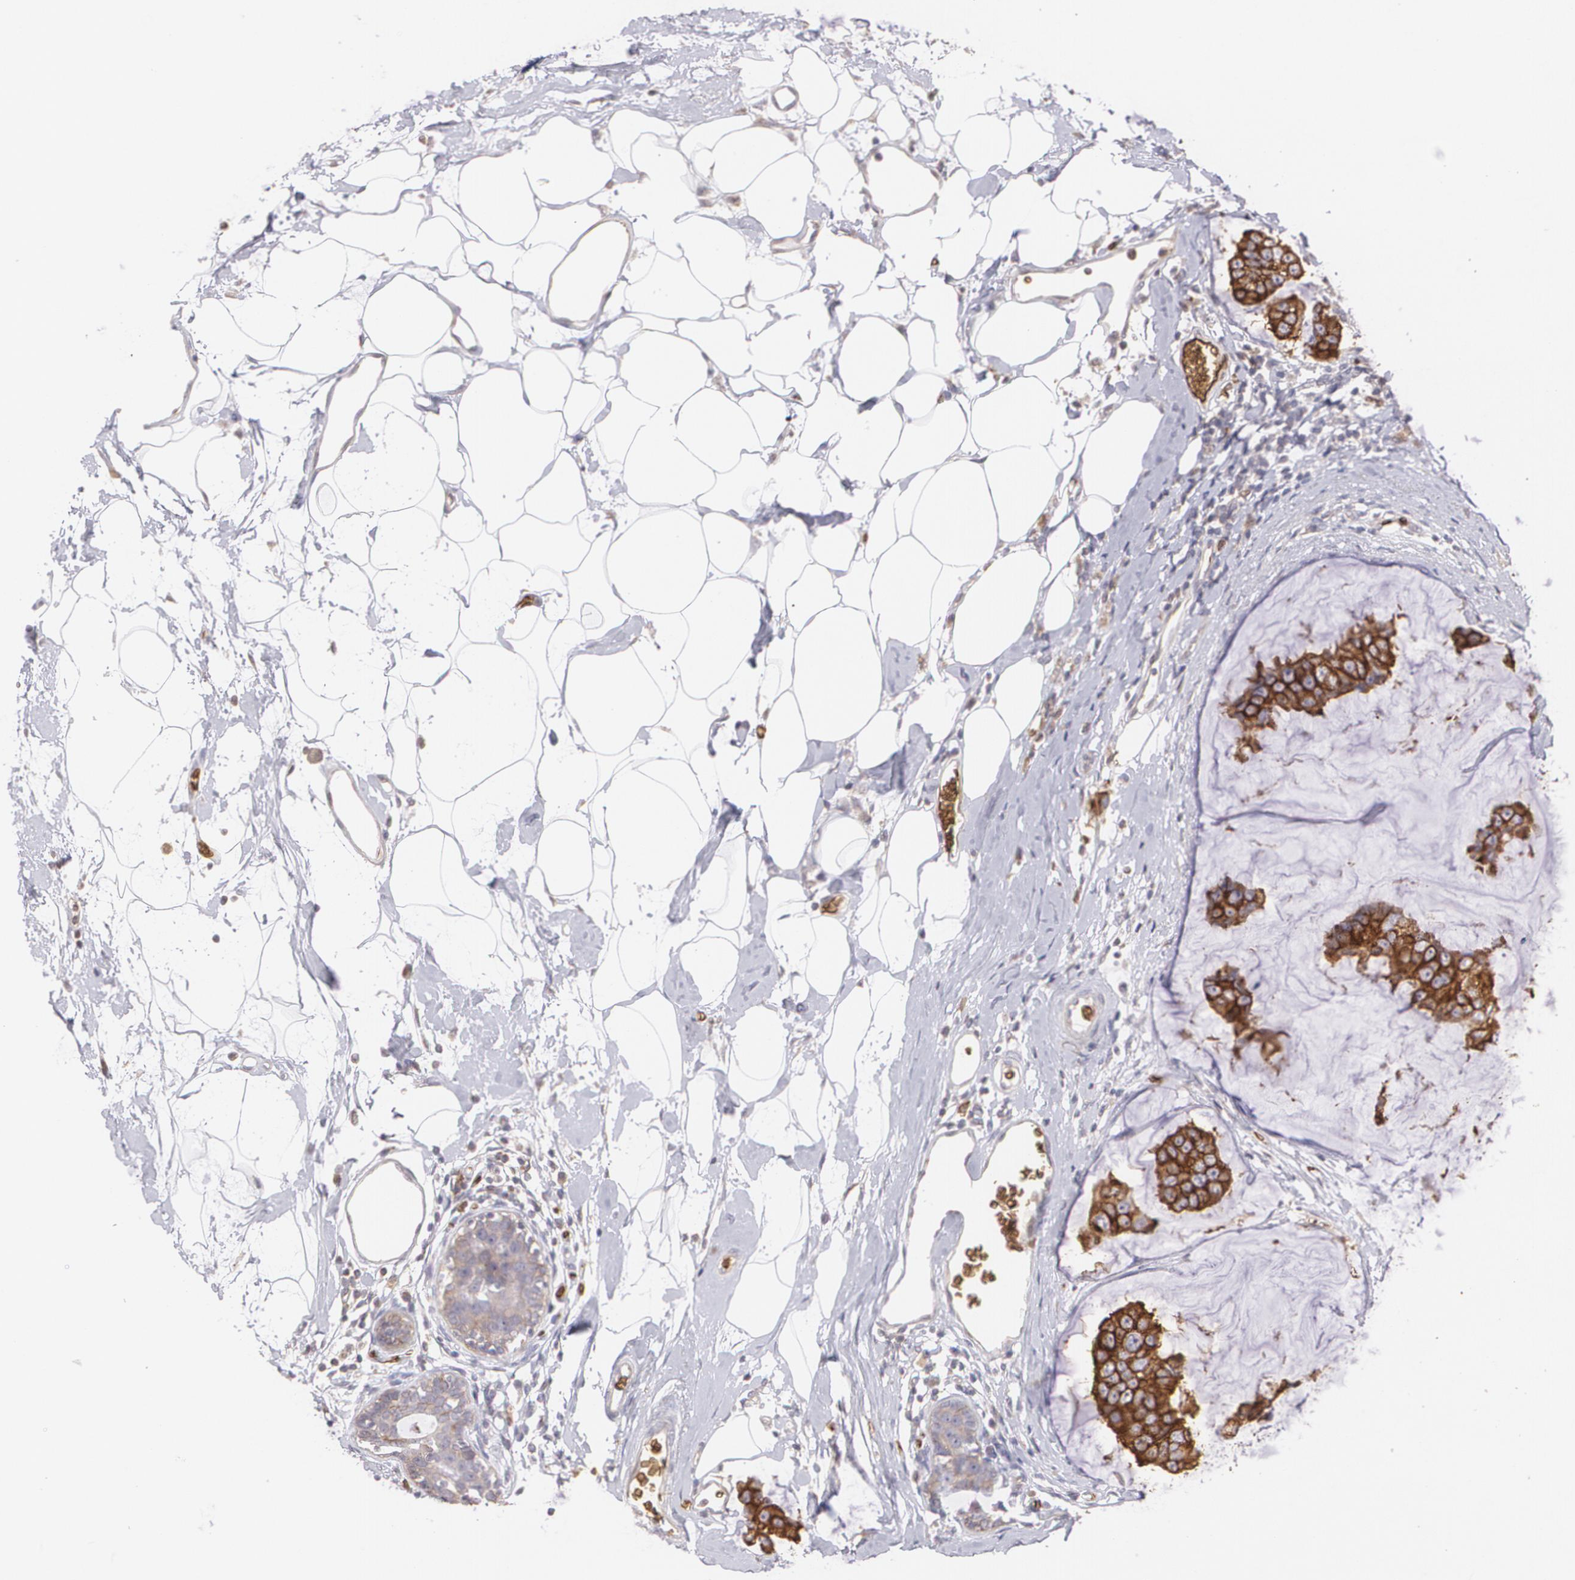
{"staining": {"intensity": "strong", "quantity": ">75%", "location": "cytoplasmic/membranous"}, "tissue": "breast cancer", "cell_type": "Tumor cells", "image_type": "cancer", "snomed": [{"axis": "morphology", "description": "Normal tissue, NOS"}, {"axis": "morphology", "description": "Duct carcinoma"}, {"axis": "topography", "description": "Breast"}], "caption": "Immunohistochemical staining of human breast infiltrating ductal carcinoma reveals high levels of strong cytoplasmic/membranous protein expression in approximately >75% of tumor cells.", "gene": "SLC2A1", "patient": {"sex": "female", "age": 50}}